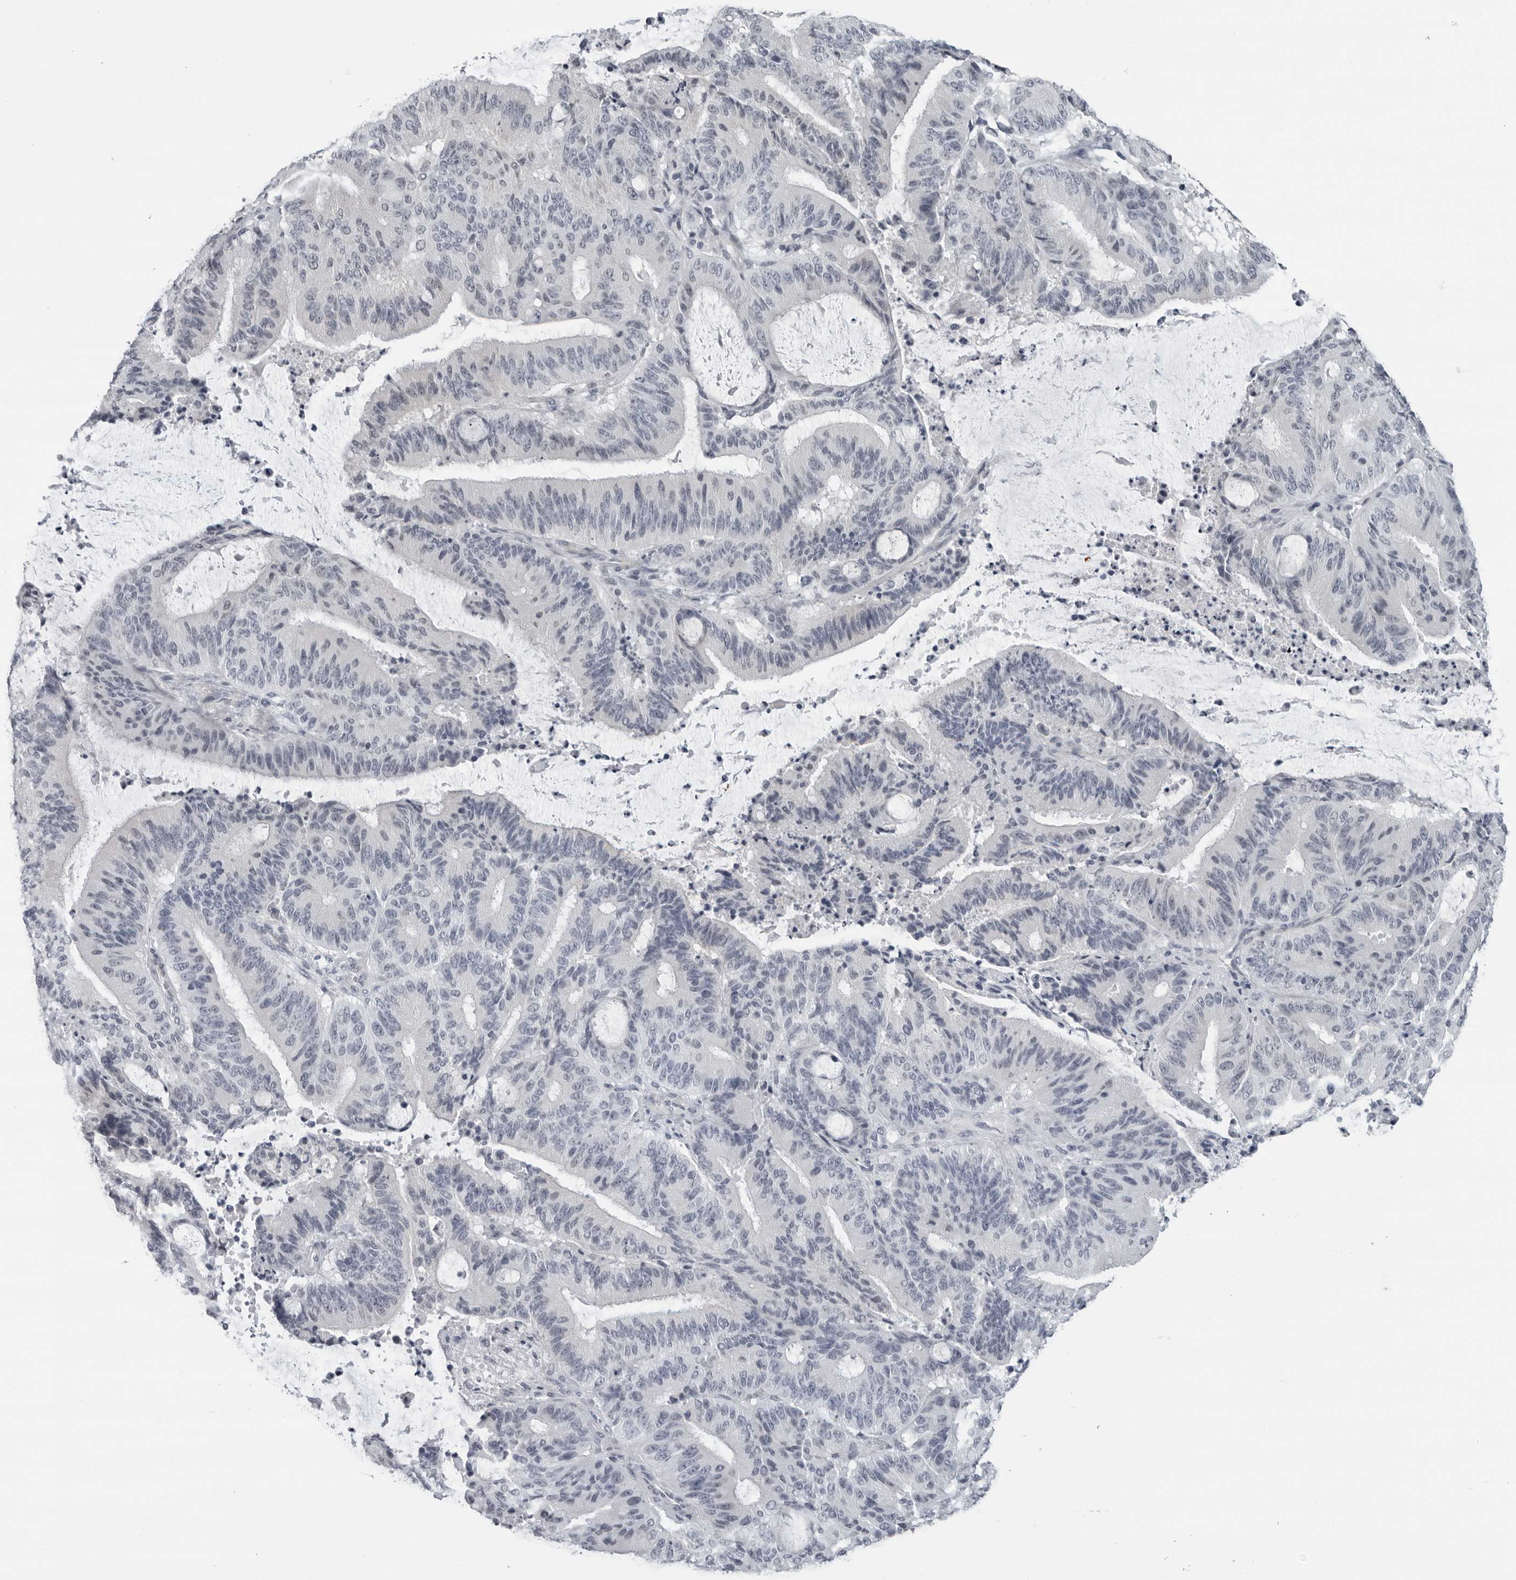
{"staining": {"intensity": "negative", "quantity": "none", "location": "none"}, "tissue": "liver cancer", "cell_type": "Tumor cells", "image_type": "cancer", "snomed": [{"axis": "morphology", "description": "Normal tissue, NOS"}, {"axis": "morphology", "description": "Cholangiocarcinoma"}, {"axis": "topography", "description": "Liver"}, {"axis": "topography", "description": "Peripheral nerve tissue"}], "caption": "The immunohistochemistry (IHC) histopathology image has no significant expression in tumor cells of cholangiocarcinoma (liver) tissue. (DAB immunohistochemistry (IHC) visualized using brightfield microscopy, high magnification).", "gene": "OPLAH", "patient": {"sex": "female", "age": 73}}